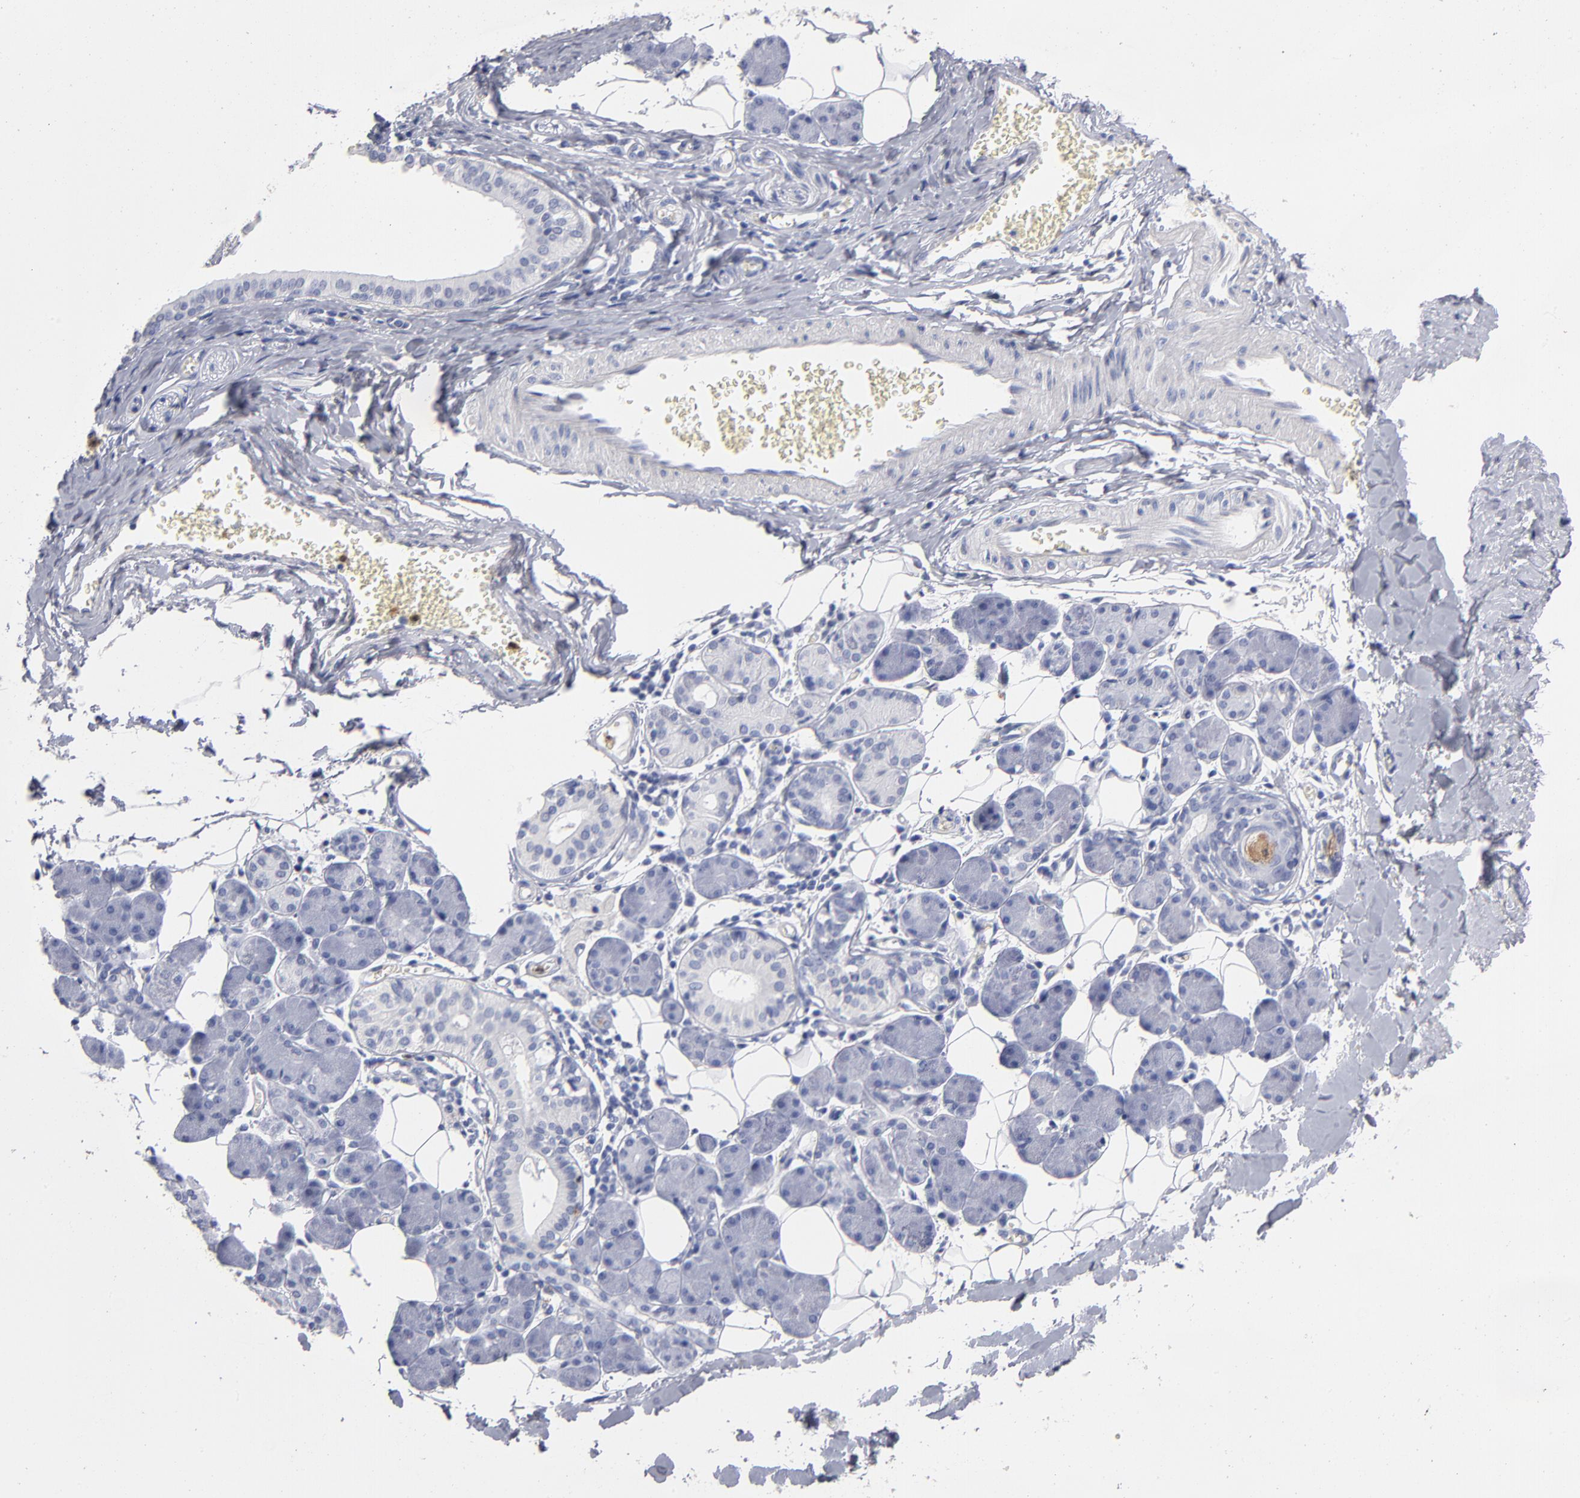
{"staining": {"intensity": "negative", "quantity": "none", "location": "none"}, "tissue": "salivary gland", "cell_type": "Glandular cells", "image_type": "normal", "snomed": [{"axis": "morphology", "description": "Normal tissue, NOS"}, {"axis": "morphology", "description": "Adenoma, NOS"}, {"axis": "topography", "description": "Salivary gland"}], "caption": "This is an immunohistochemistry image of benign salivary gland. There is no staining in glandular cells.", "gene": "ARG1", "patient": {"sex": "female", "age": 32}}